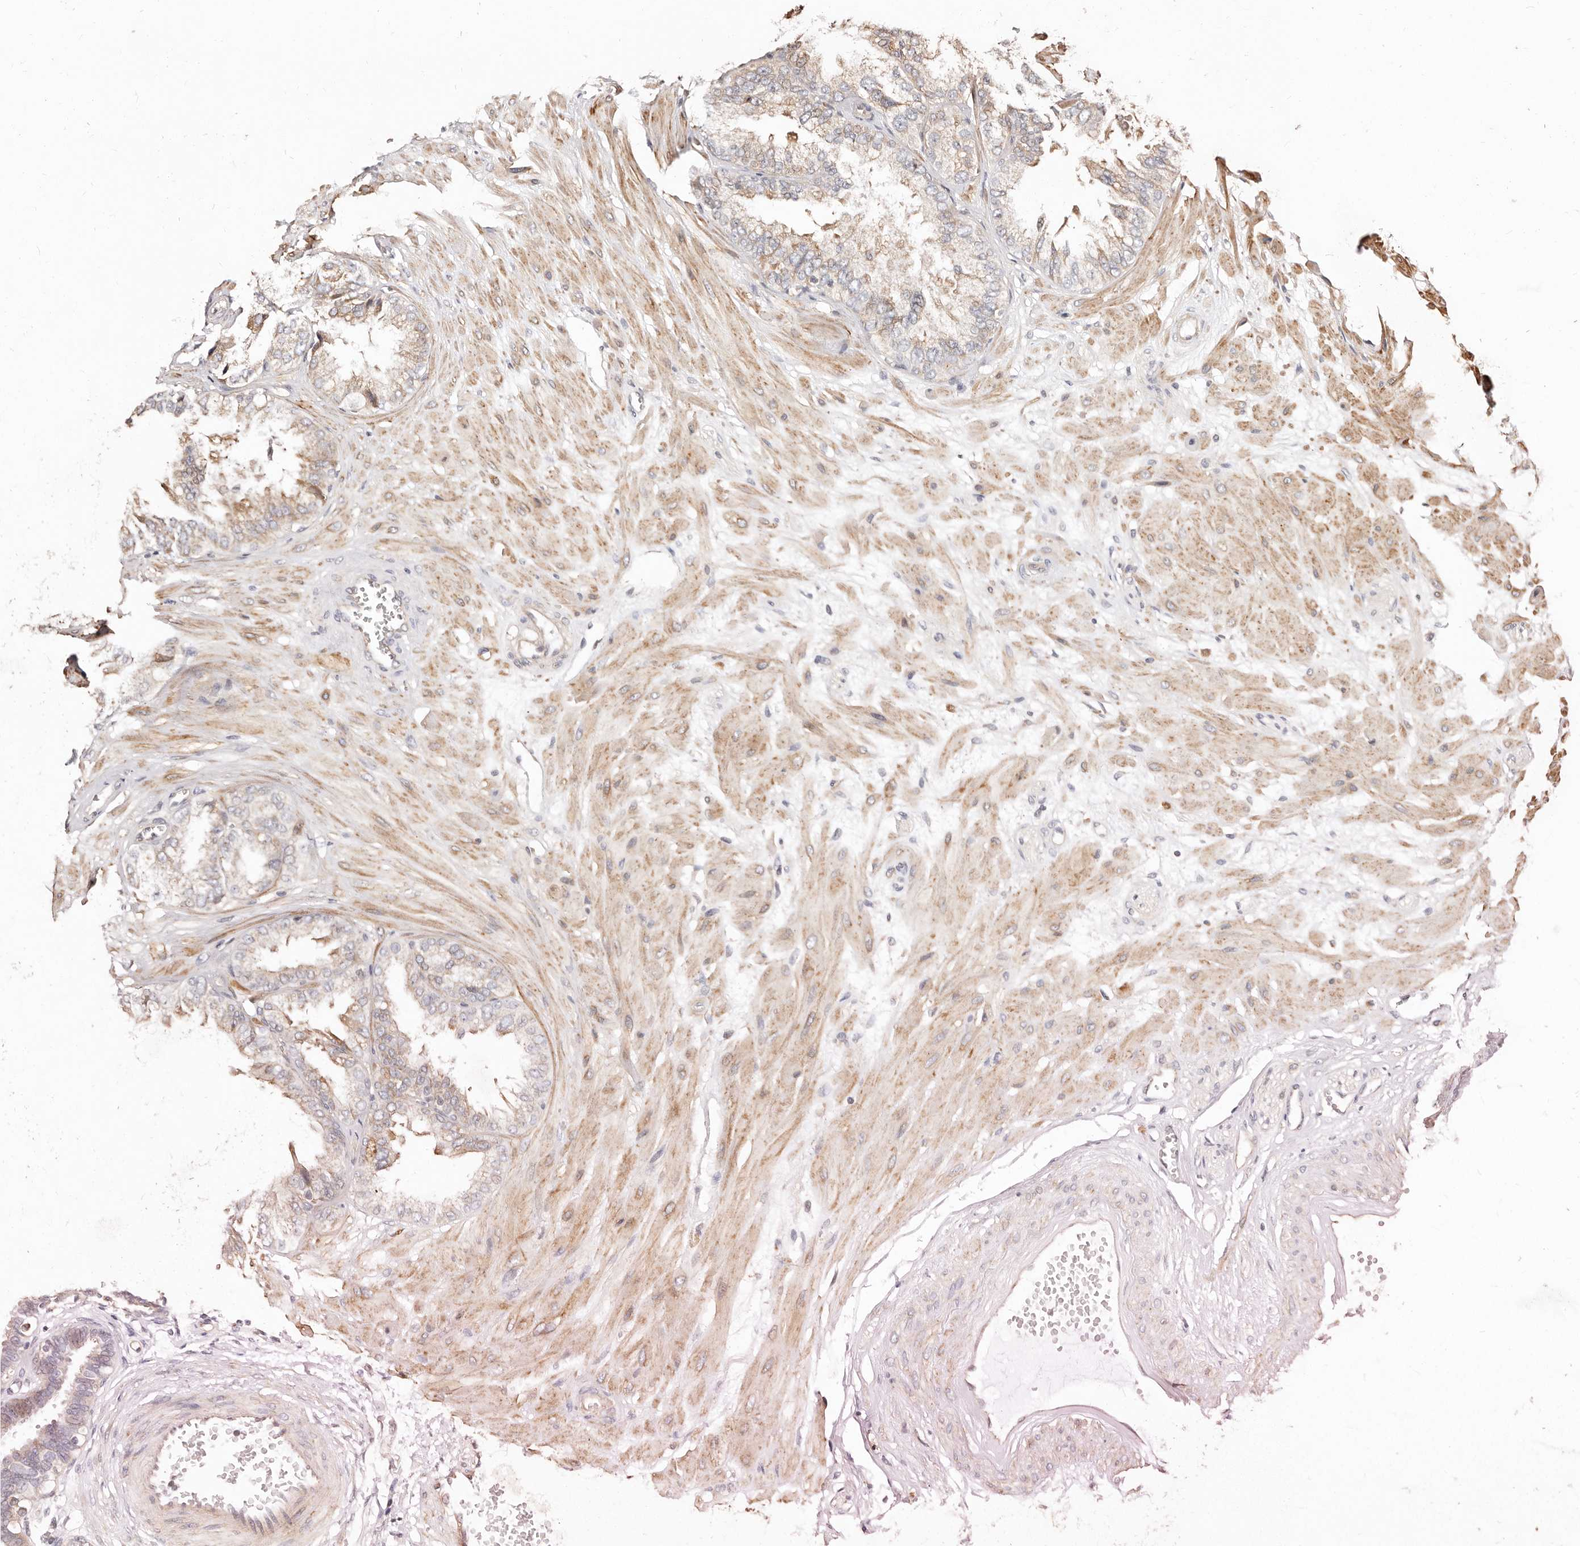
{"staining": {"intensity": "moderate", "quantity": ">75%", "location": "cytoplasmic/membranous"}, "tissue": "seminal vesicle", "cell_type": "Glandular cells", "image_type": "normal", "snomed": [{"axis": "morphology", "description": "Normal tissue, NOS"}, {"axis": "topography", "description": "Prostate"}, {"axis": "topography", "description": "Seminal veicle"}], "caption": "This image reveals normal seminal vesicle stained with IHC to label a protein in brown. The cytoplasmic/membranous of glandular cells show moderate positivity for the protein. Nuclei are counter-stained blue.", "gene": "MAPK1", "patient": {"sex": "male", "age": 51}}